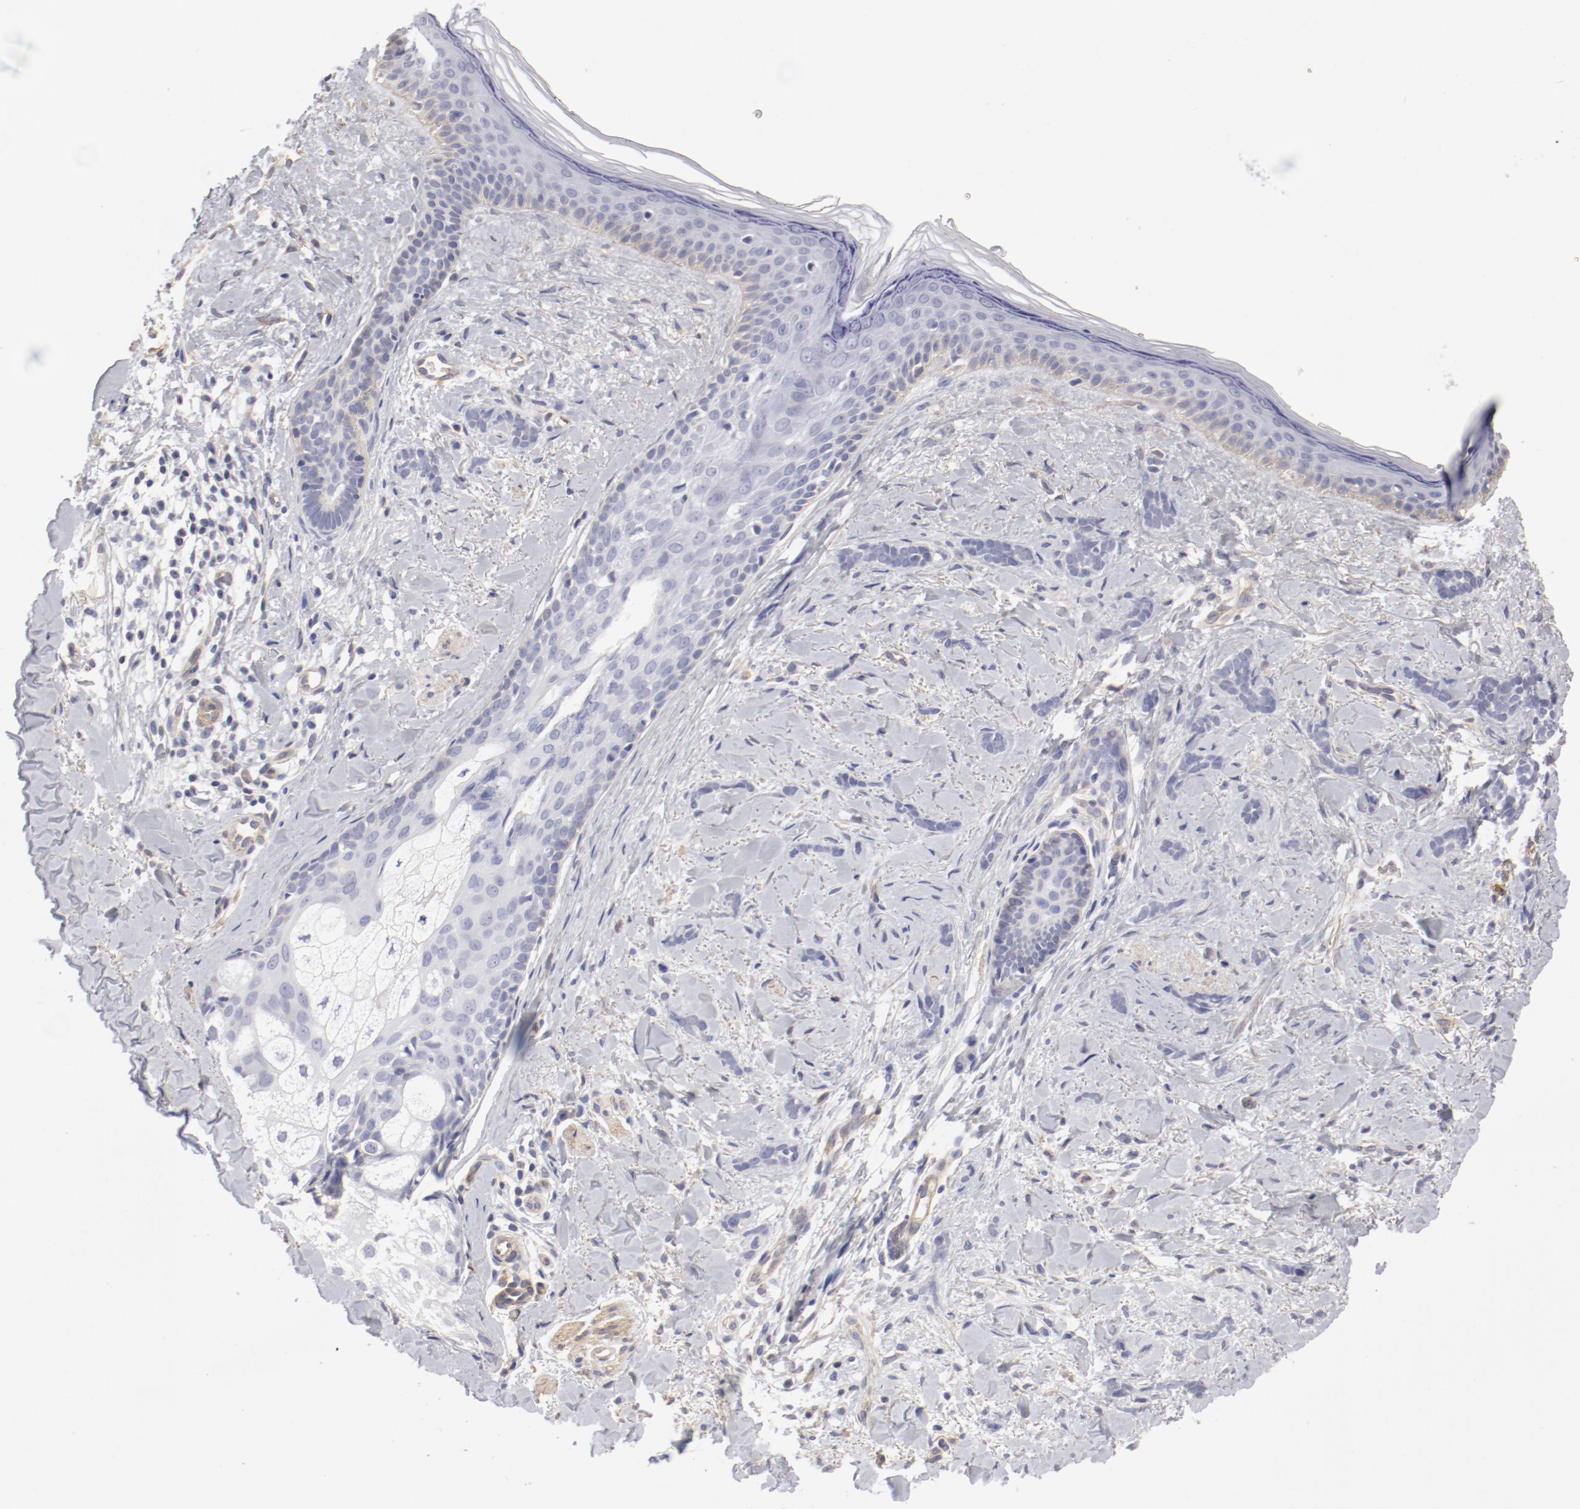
{"staining": {"intensity": "weak", "quantity": "<25%", "location": "cytoplasmic/membranous"}, "tissue": "skin cancer", "cell_type": "Tumor cells", "image_type": "cancer", "snomed": [{"axis": "morphology", "description": "Basal cell carcinoma"}, {"axis": "topography", "description": "Skin"}], "caption": "This is an IHC image of human basal cell carcinoma (skin). There is no positivity in tumor cells.", "gene": "LAX1", "patient": {"sex": "female", "age": 37}}